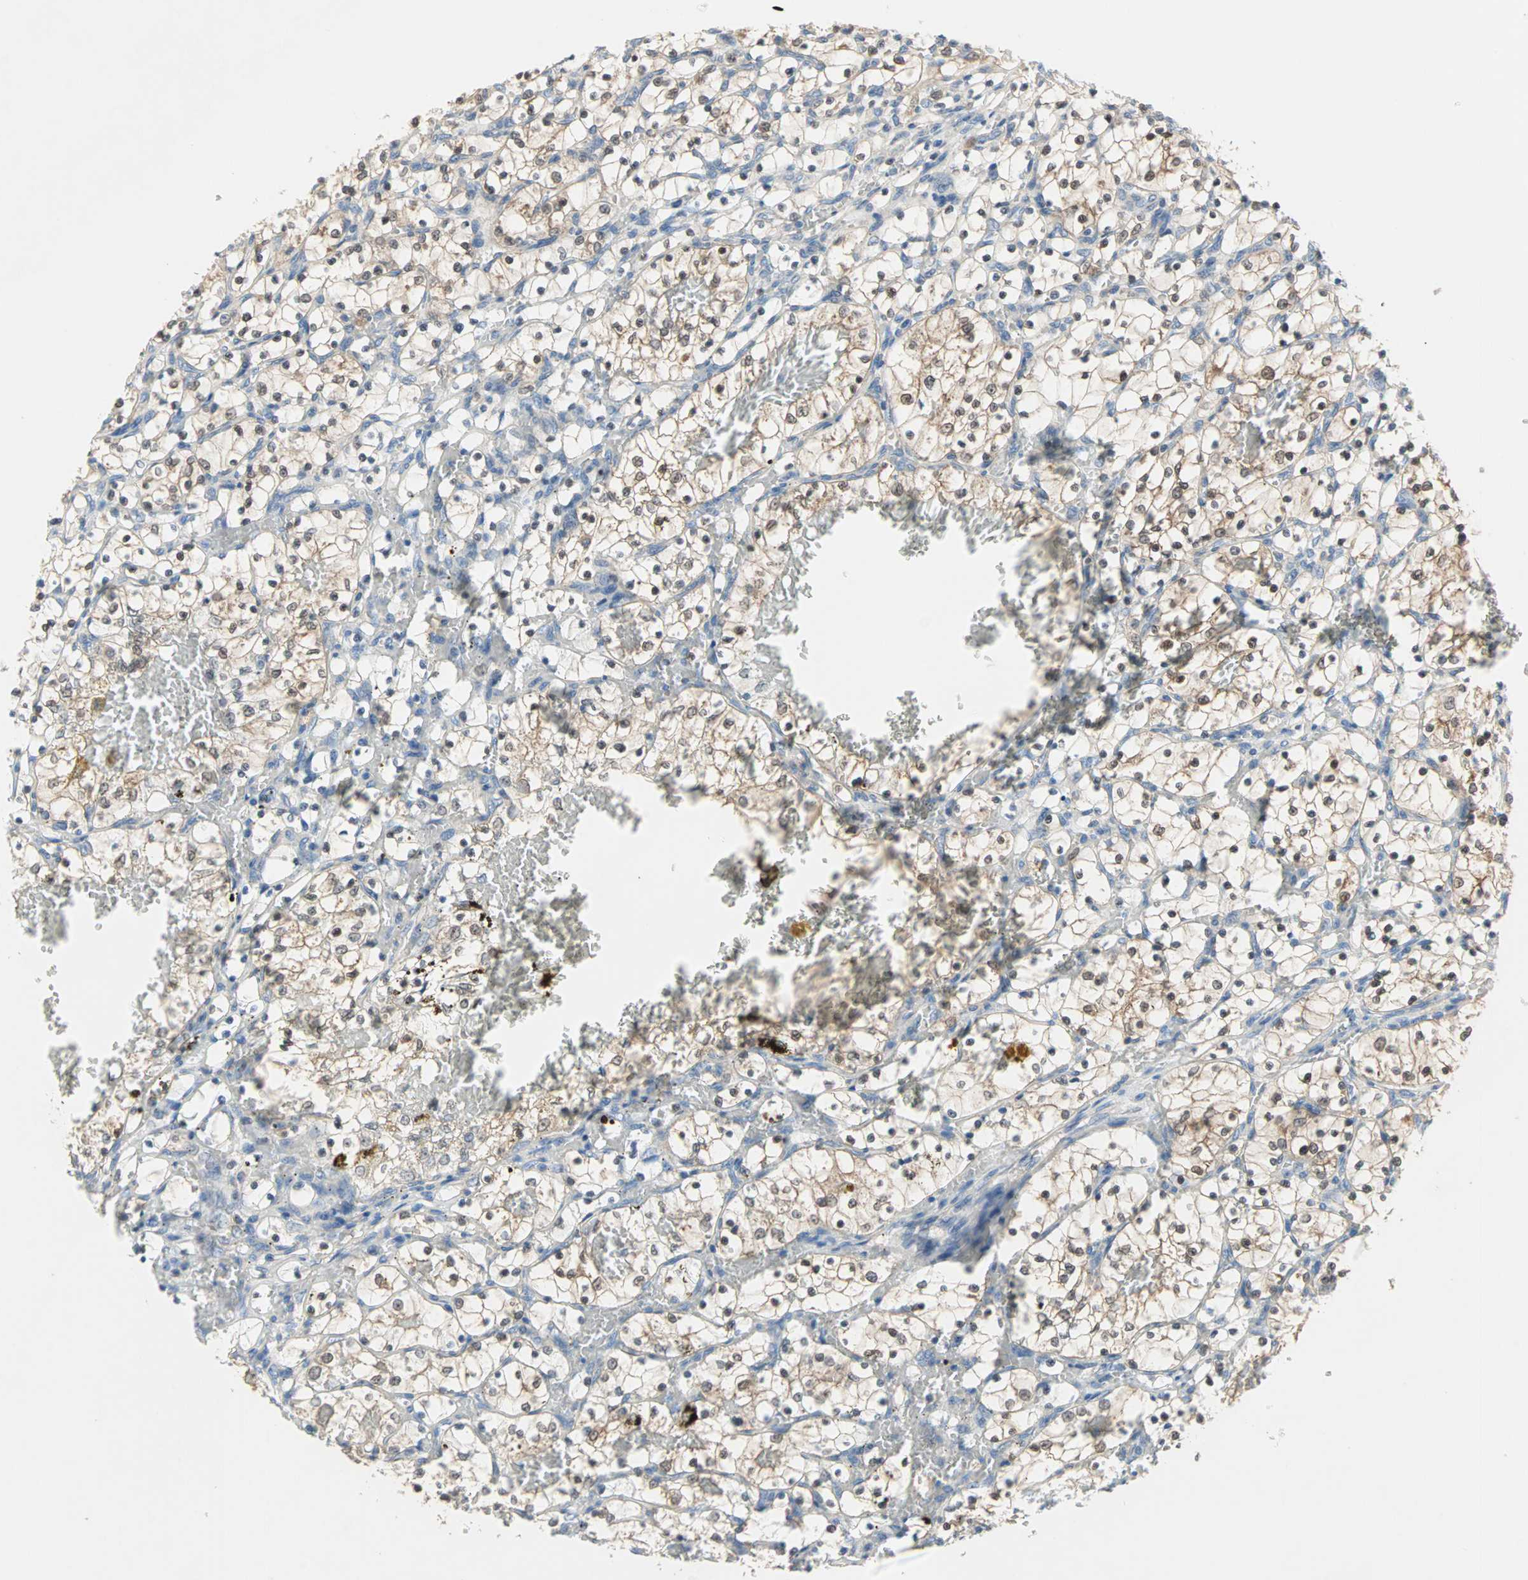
{"staining": {"intensity": "moderate", "quantity": ">75%", "location": "cytoplasmic/membranous,nuclear"}, "tissue": "renal cancer", "cell_type": "Tumor cells", "image_type": "cancer", "snomed": [{"axis": "morphology", "description": "Adenocarcinoma, NOS"}, {"axis": "topography", "description": "Kidney"}], "caption": "High-power microscopy captured an immunohistochemistry (IHC) histopathology image of adenocarcinoma (renal), revealing moderate cytoplasmic/membranous and nuclear staining in approximately >75% of tumor cells.", "gene": "MPI", "patient": {"sex": "female", "age": 69}}